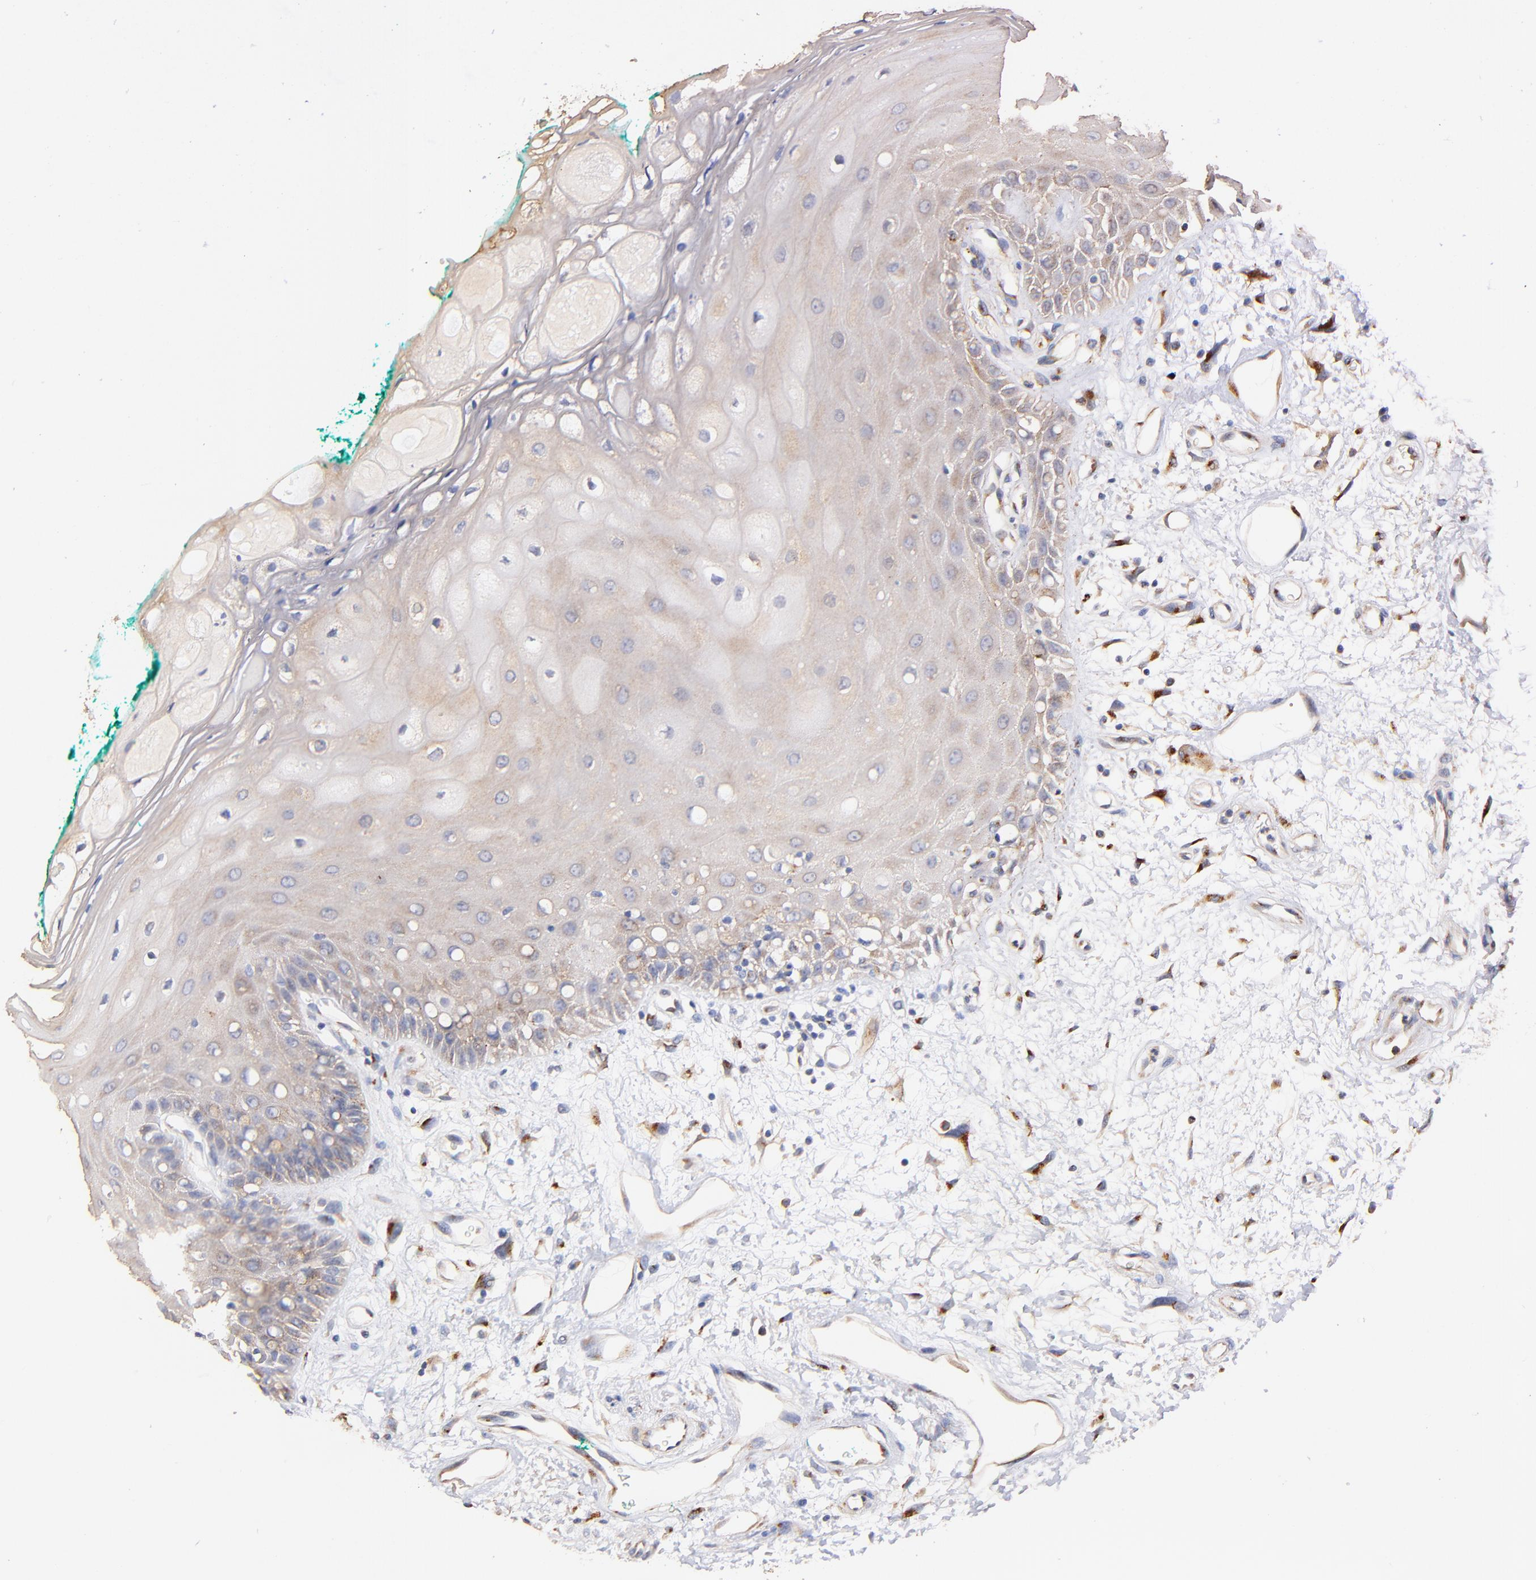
{"staining": {"intensity": "weak", "quantity": ">75%", "location": "cytoplasmic/membranous"}, "tissue": "oral mucosa", "cell_type": "Squamous epithelial cells", "image_type": "normal", "snomed": [{"axis": "morphology", "description": "Normal tissue, NOS"}, {"axis": "morphology", "description": "Squamous cell carcinoma, NOS"}, {"axis": "topography", "description": "Skeletal muscle"}, {"axis": "topography", "description": "Oral tissue"}, {"axis": "topography", "description": "Head-Neck"}], "caption": "Weak cytoplasmic/membranous positivity is identified in about >75% of squamous epithelial cells in normal oral mucosa. The protein of interest is stained brown, and the nuclei are stained in blue (DAB IHC with brightfield microscopy, high magnification).", "gene": "FMNL3", "patient": {"sex": "female", "age": 84}}